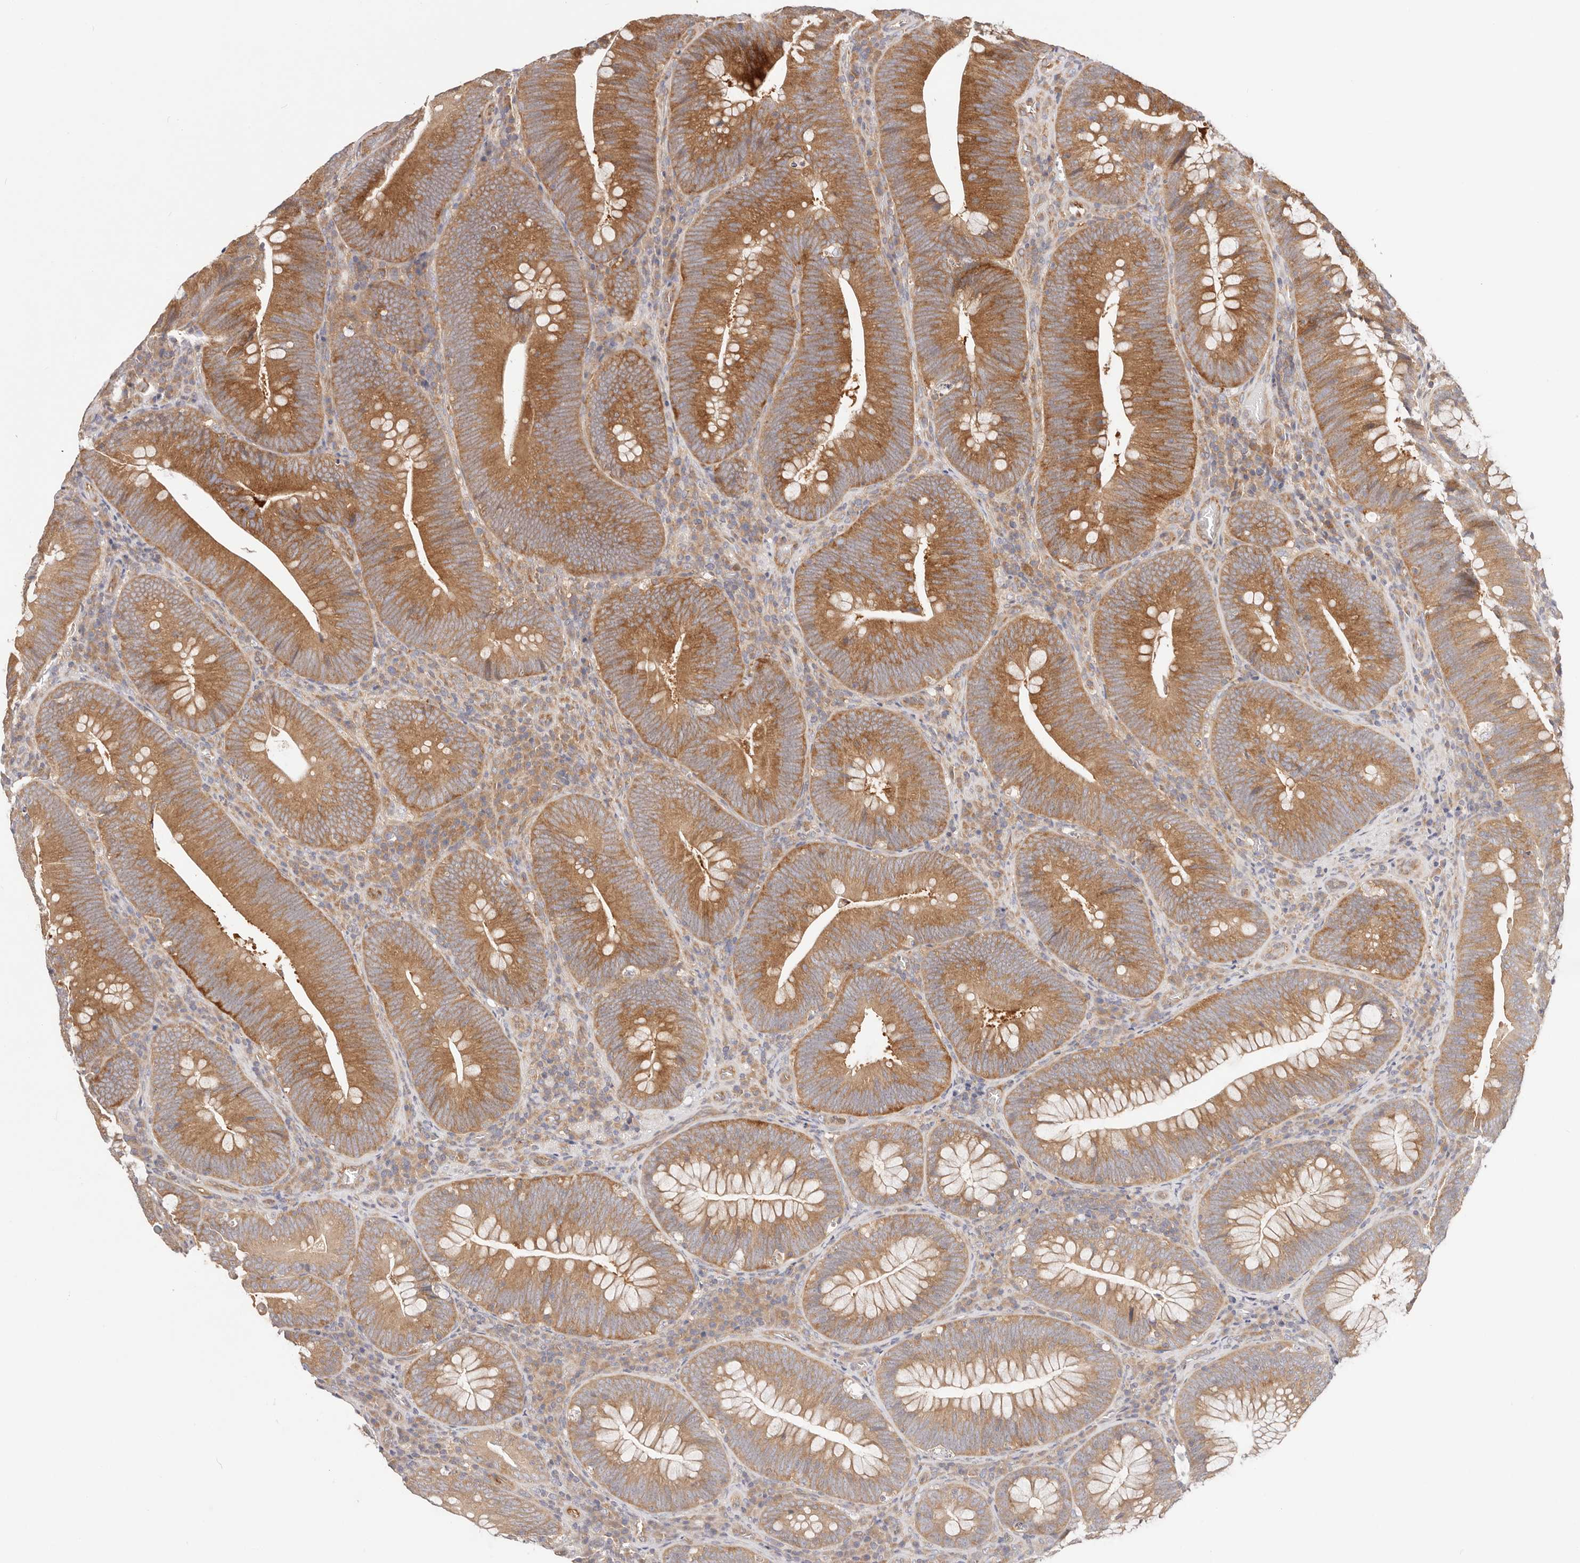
{"staining": {"intensity": "strong", "quantity": ">75%", "location": "cytoplasmic/membranous"}, "tissue": "colorectal cancer", "cell_type": "Tumor cells", "image_type": "cancer", "snomed": [{"axis": "morphology", "description": "Normal tissue, NOS"}, {"axis": "topography", "description": "Colon"}], "caption": "The photomicrograph demonstrates a brown stain indicating the presence of a protein in the cytoplasmic/membranous of tumor cells in colorectal cancer.", "gene": "KCMF1", "patient": {"sex": "female", "age": 82}}